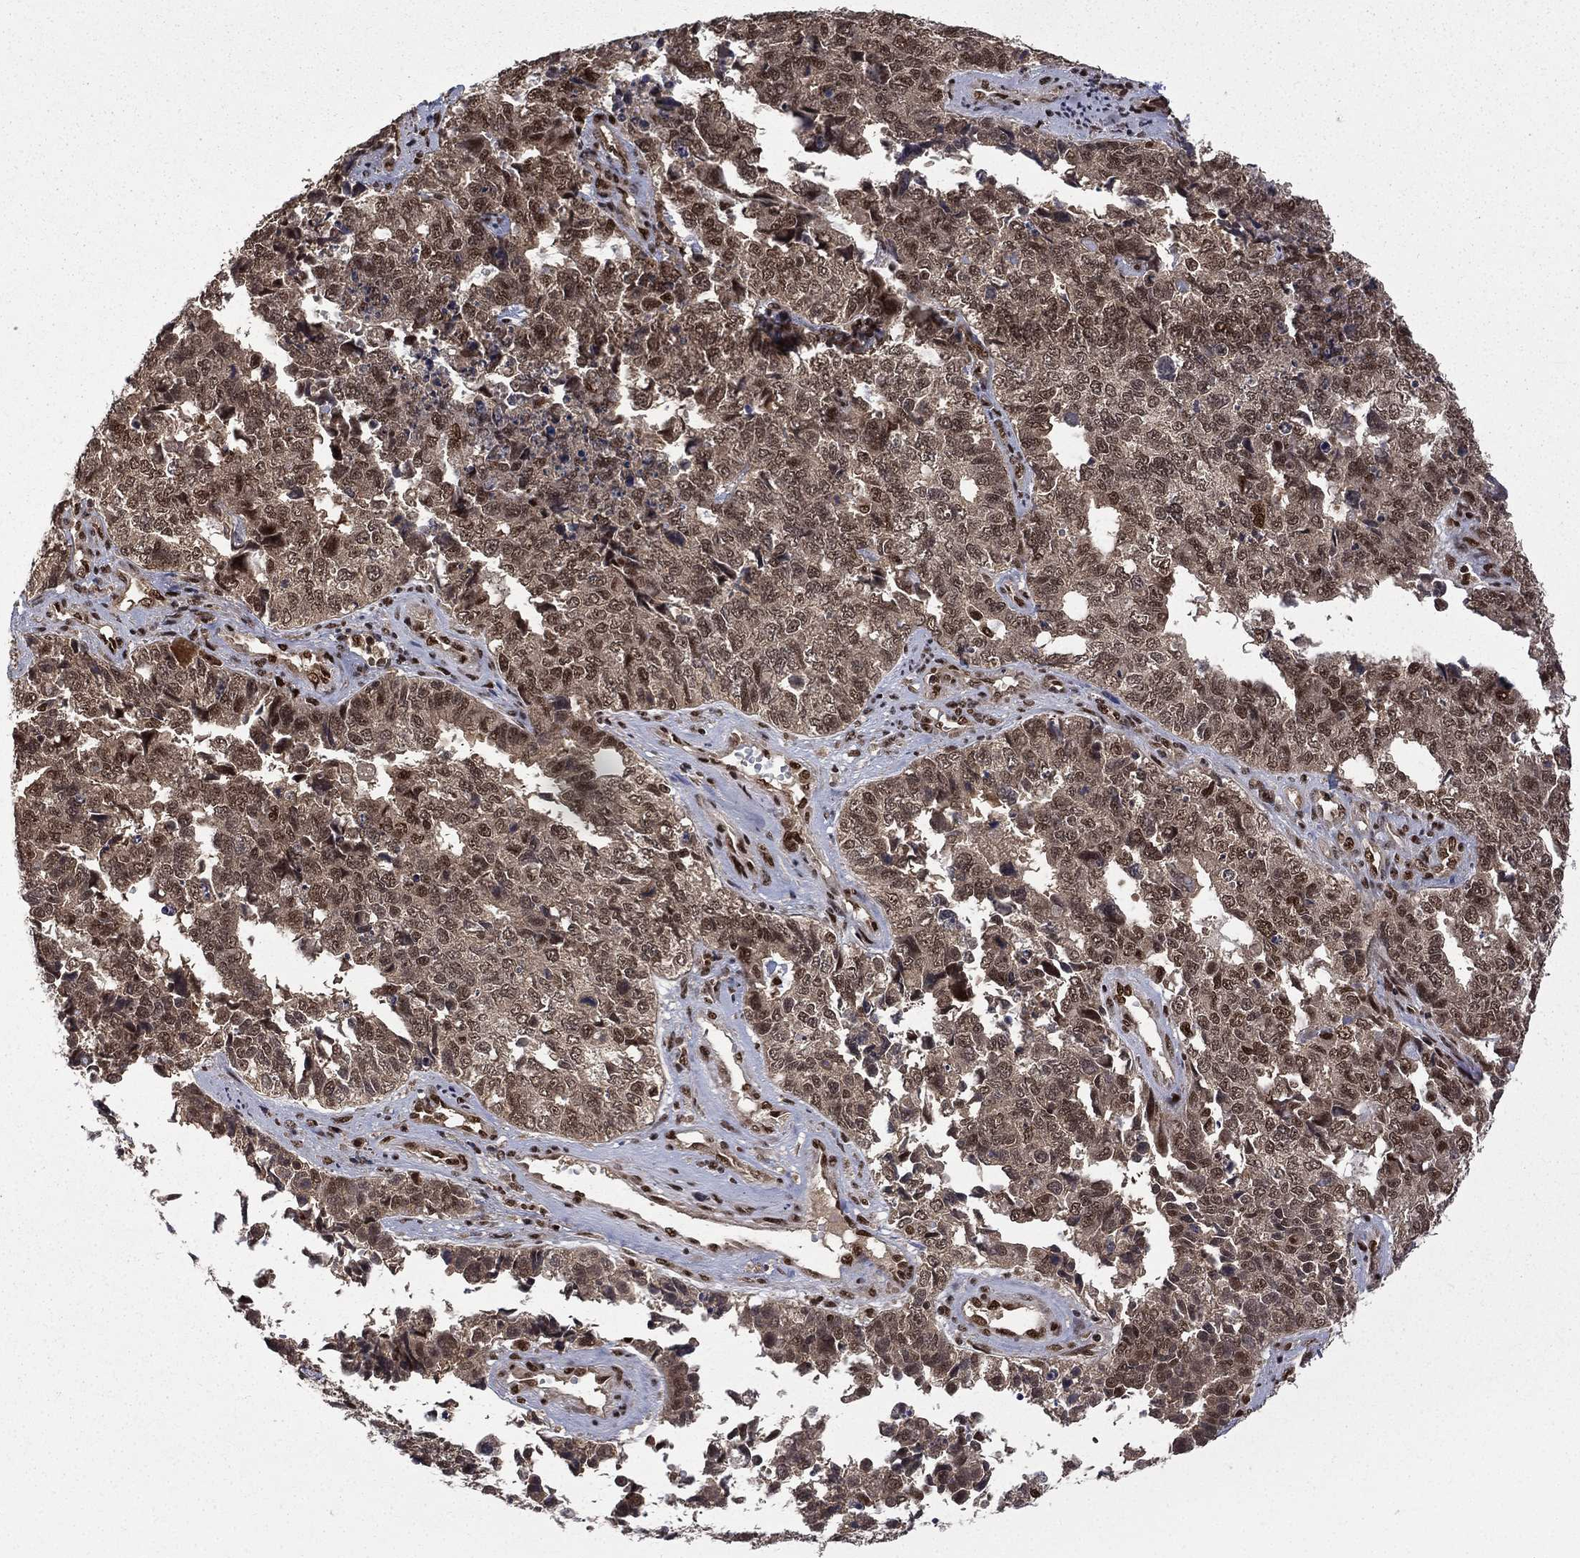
{"staining": {"intensity": "moderate", "quantity": "25%-75%", "location": "nuclear"}, "tissue": "cervical cancer", "cell_type": "Tumor cells", "image_type": "cancer", "snomed": [{"axis": "morphology", "description": "Squamous cell carcinoma, NOS"}, {"axis": "topography", "description": "Cervix"}], "caption": "There is medium levels of moderate nuclear positivity in tumor cells of squamous cell carcinoma (cervical), as demonstrated by immunohistochemical staining (brown color).", "gene": "JMJD6", "patient": {"sex": "female", "age": 63}}